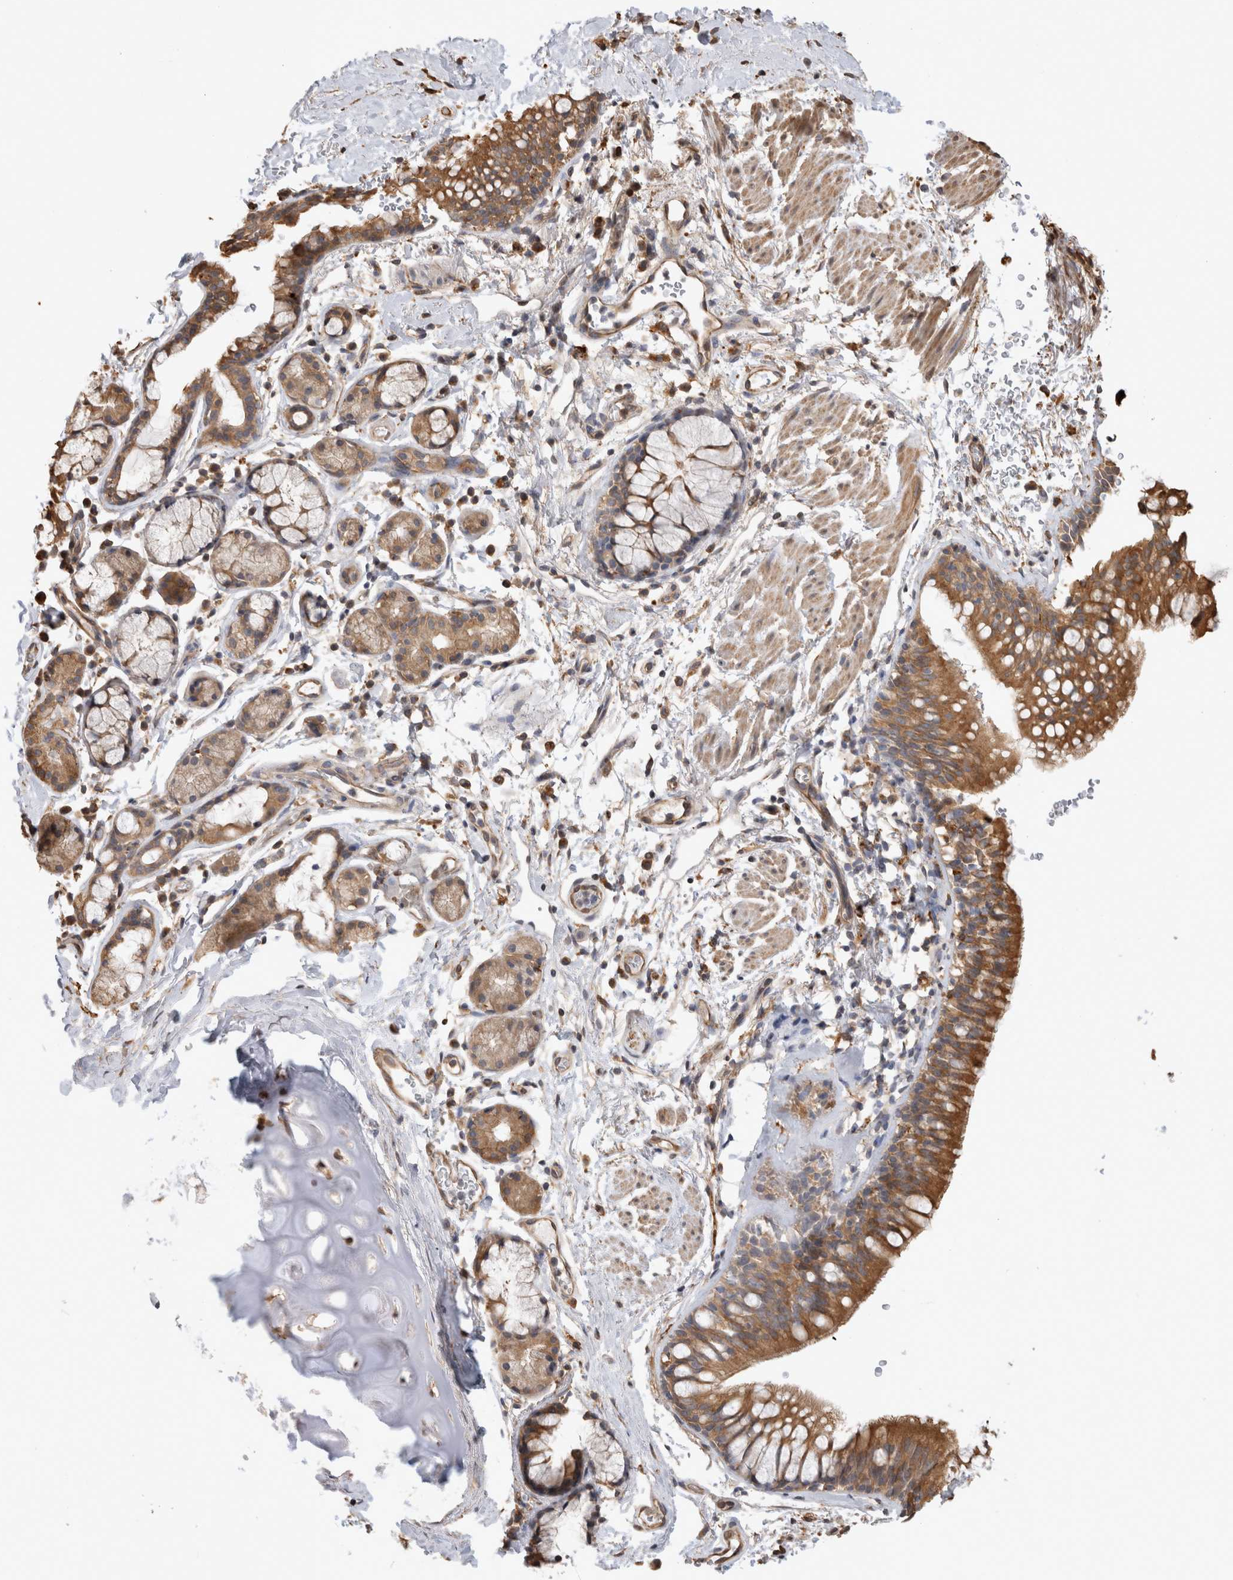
{"staining": {"intensity": "moderate", "quantity": ">75%", "location": "cytoplasmic/membranous"}, "tissue": "bronchus", "cell_type": "Respiratory epithelial cells", "image_type": "normal", "snomed": [{"axis": "morphology", "description": "Normal tissue, NOS"}, {"axis": "topography", "description": "Cartilage tissue"}, {"axis": "topography", "description": "Bronchus"}], "caption": "This is an image of immunohistochemistry staining of normal bronchus, which shows moderate expression in the cytoplasmic/membranous of respiratory epithelial cells.", "gene": "CLIP1", "patient": {"sex": "female", "age": 53}}